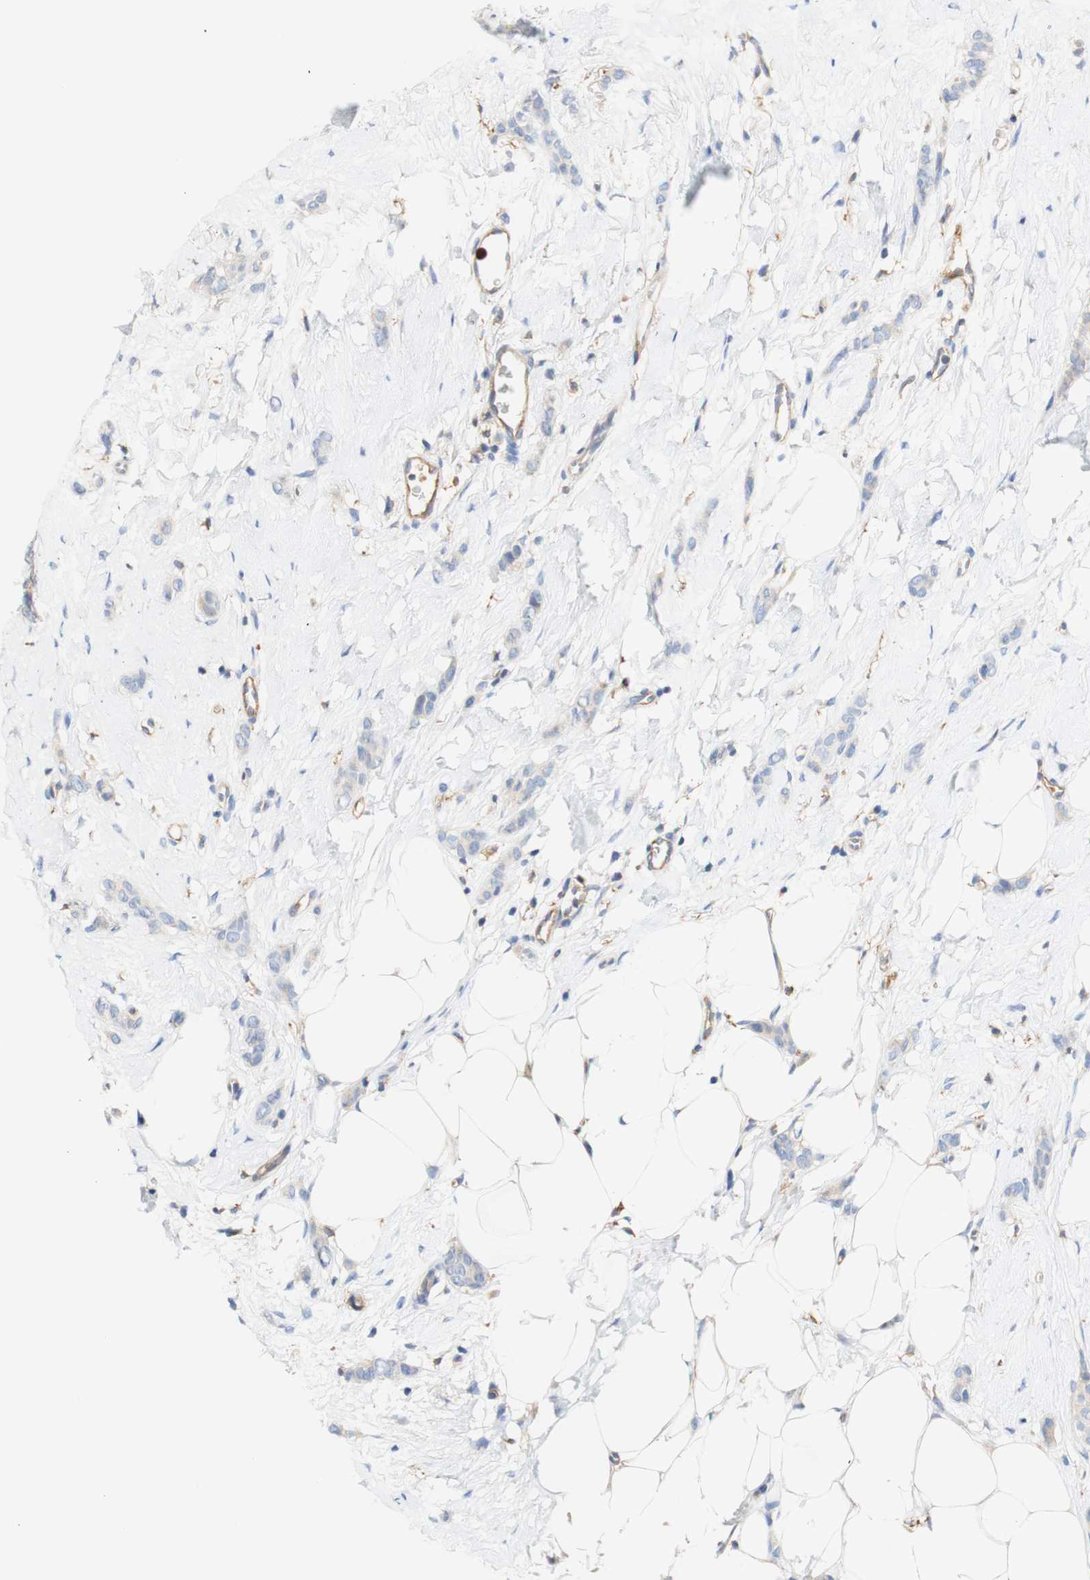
{"staining": {"intensity": "weak", "quantity": "<25%", "location": "cytoplasmic/membranous"}, "tissue": "breast cancer", "cell_type": "Tumor cells", "image_type": "cancer", "snomed": [{"axis": "morphology", "description": "Lobular carcinoma"}, {"axis": "topography", "description": "Skin"}, {"axis": "topography", "description": "Breast"}], "caption": "An immunohistochemistry photomicrograph of breast cancer (lobular carcinoma) is shown. There is no staining in tumor cells of breast cancer (lobular carcinoma).", "gene": "PCDH7", "patient": {"sex": "female", "age": 46}}